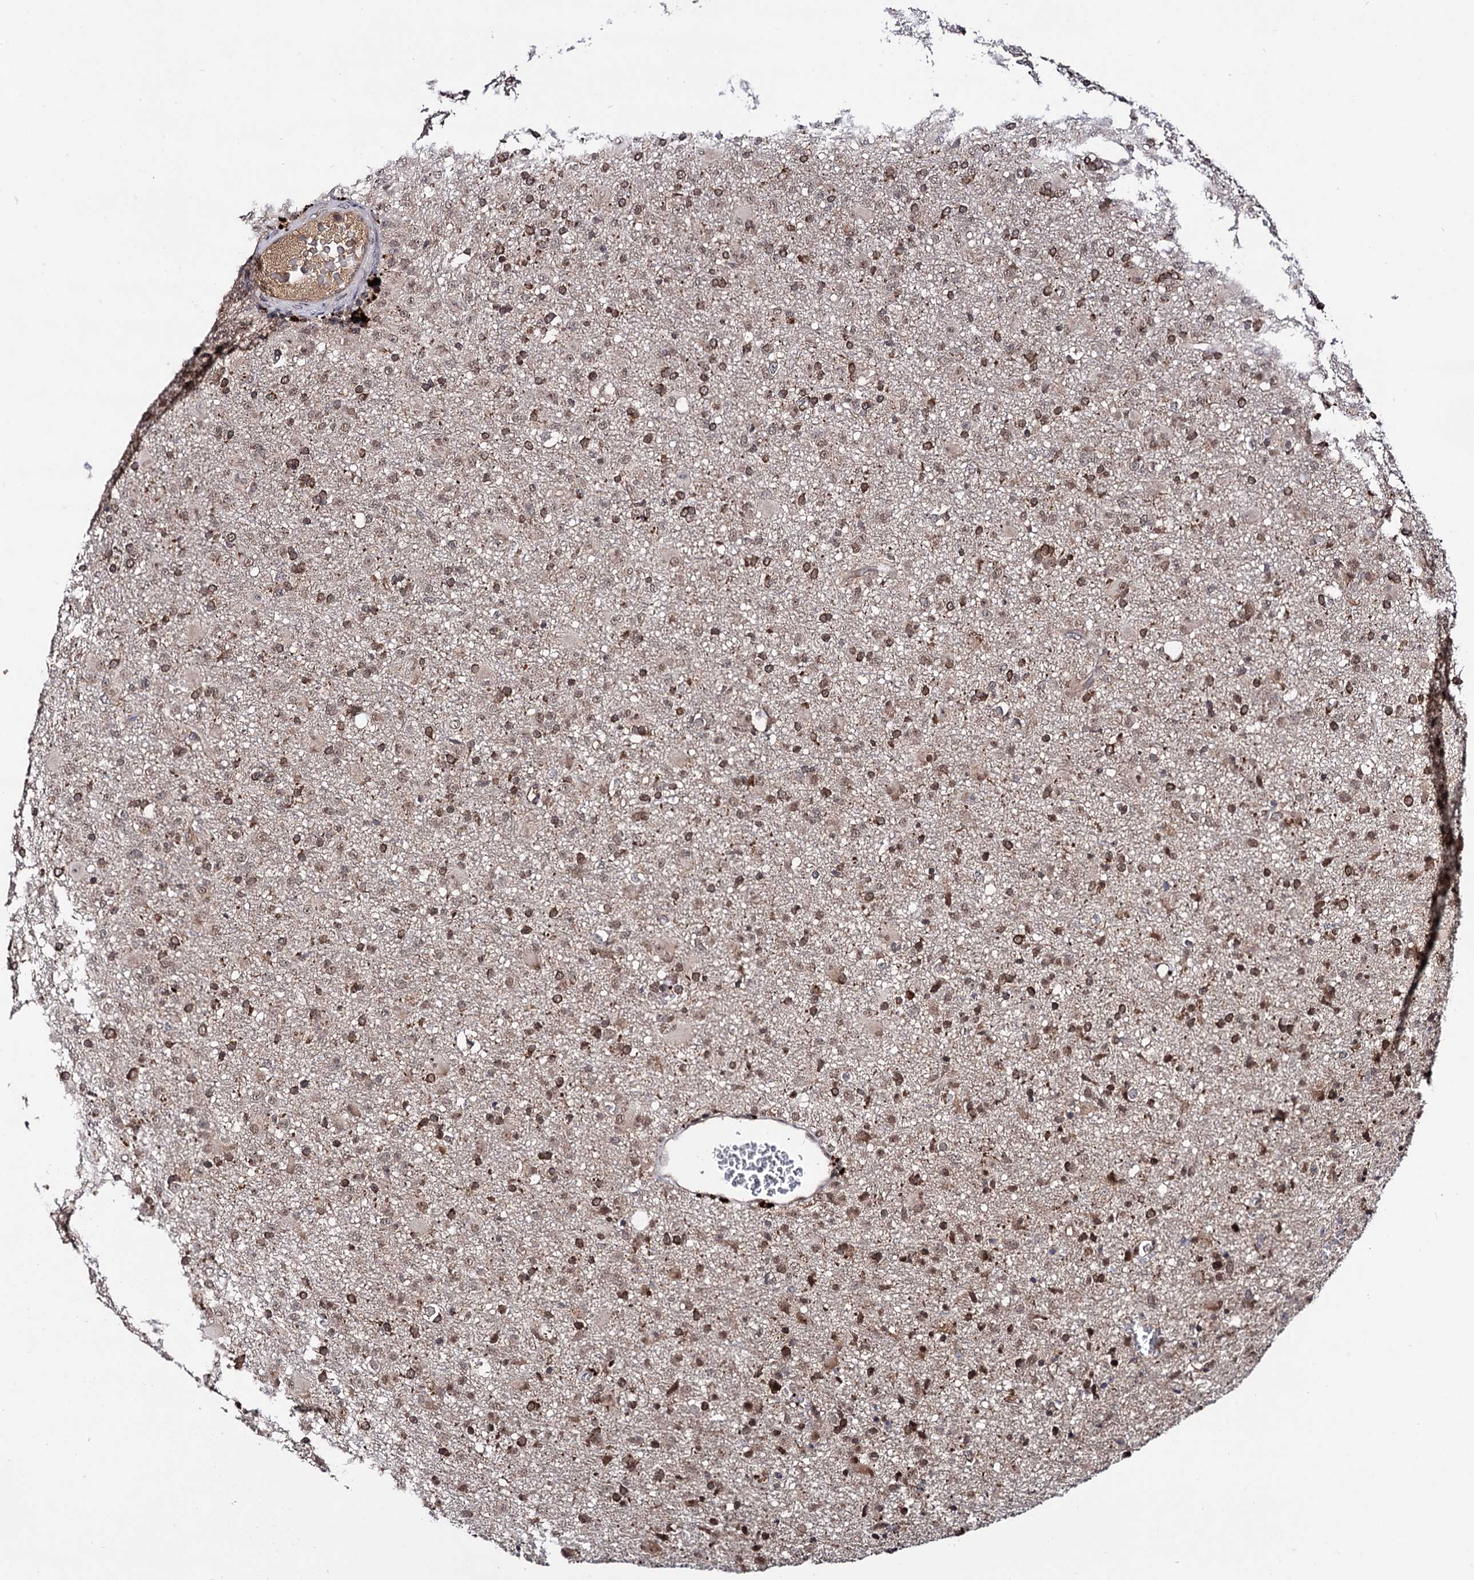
{"staining": {"intensity": "moderate", "quantity": ">75%", "location": "cytoplasmic/membranous"}, "tissue": "glioma", "cell_type": "Tumor cells", "image_type": "cancer", "snomed": [{"axis": "morphology", "description": "Glioma, malignant, Low grade"}, {"axis": "topography", "description": "Brain"}], "caption": "IHC (DAB) staining of human glioma shows moderate cytoplasmic/membranous protein positivity in approximately >75% of tumor cells.", "gene": "MICAL2", "patient": {"sex": "male", "age": 65}}